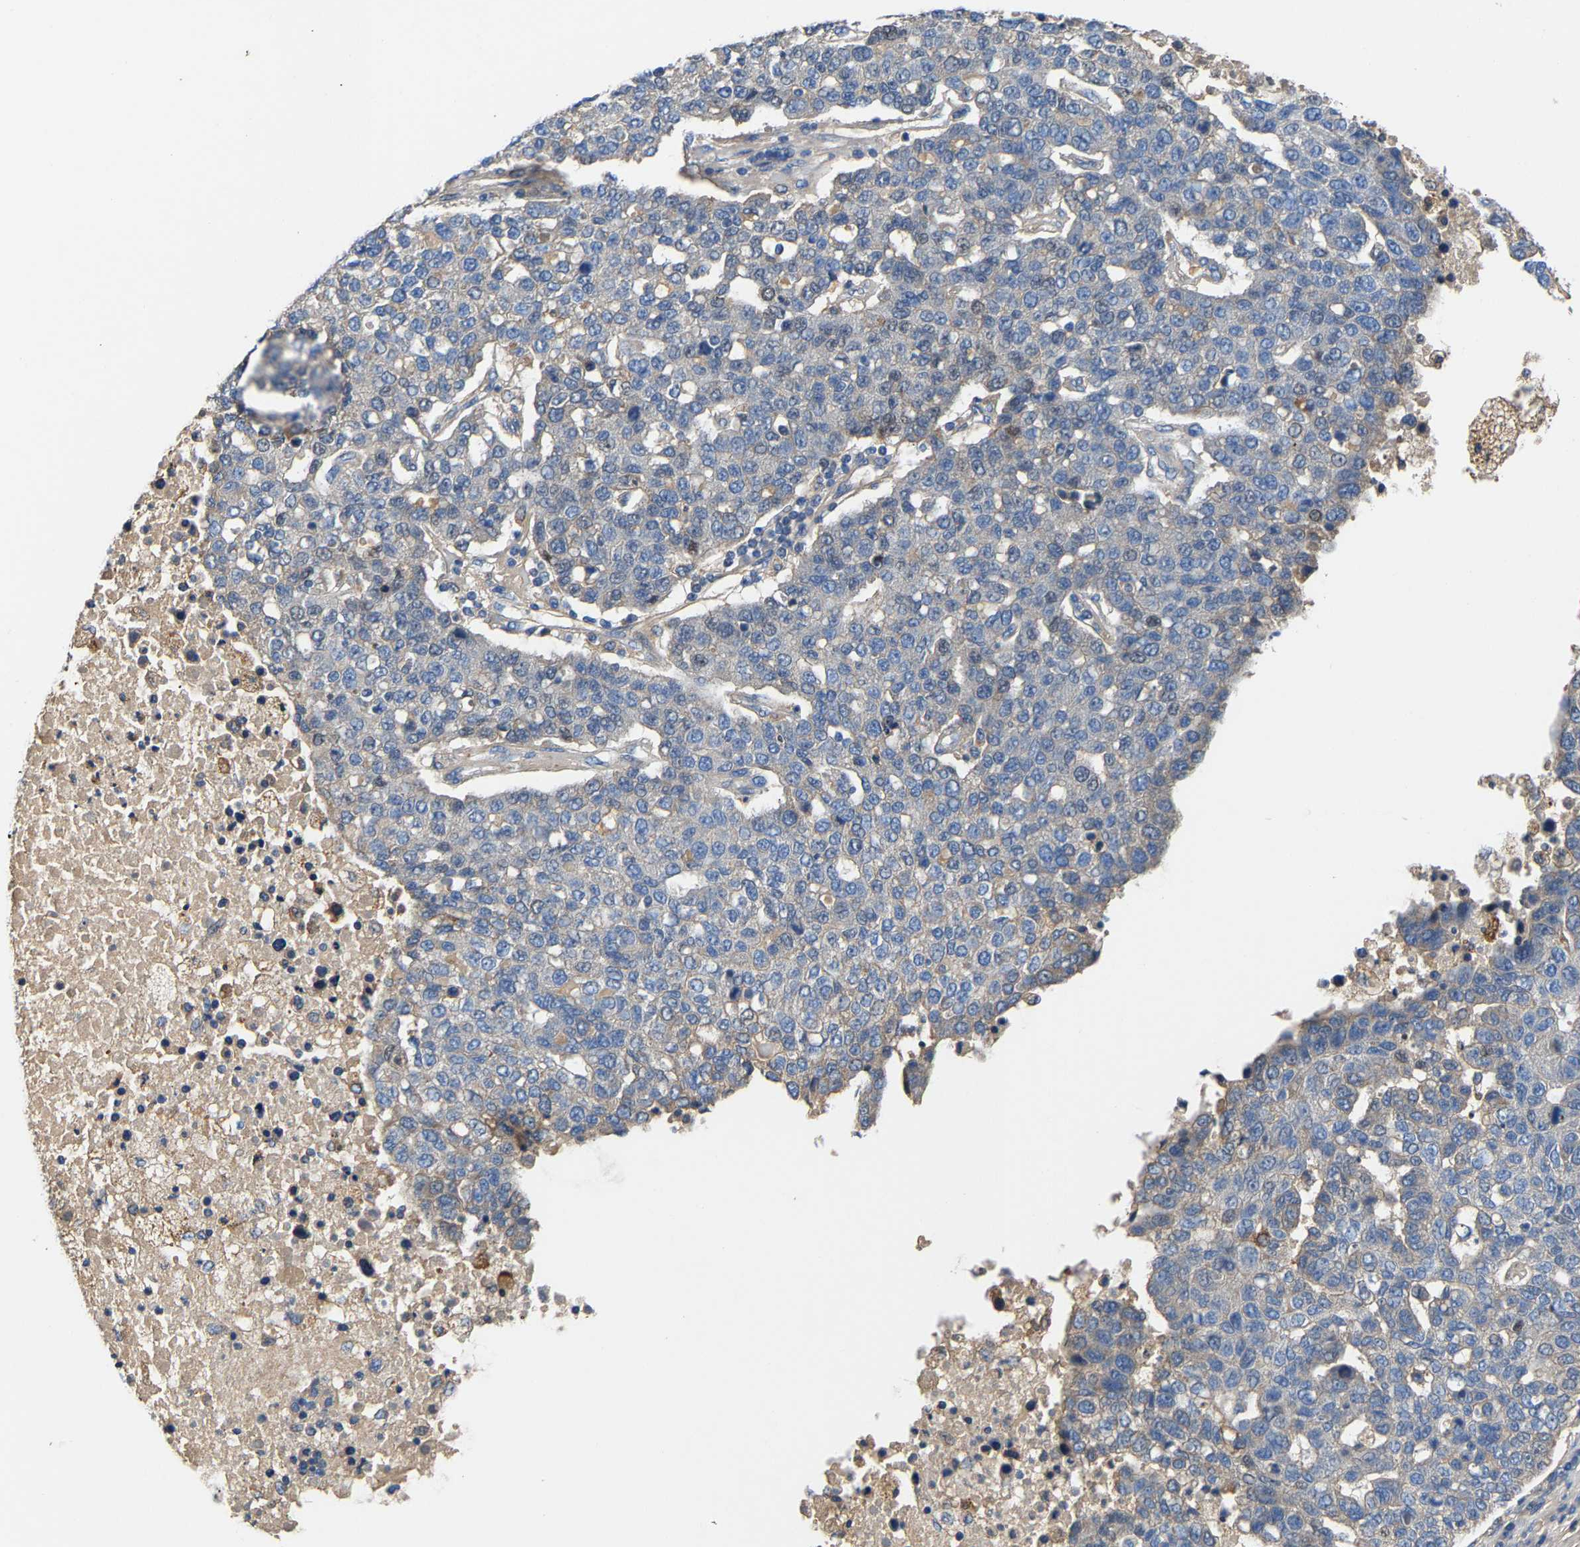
{"staining": {"intensity": "negative", "quantity": "none", "location": "none"}, "tissue": "pancreatic cancer", "cell_type": "Tumor cells", "image_type": "cancer", "snomed": [{"axis": "morphology", "description": "Adenocarcinoma, NOS"}, {"axis": "topography", "description": "Pancreas"}], "caption": "An immunohistochemistry micrograph of adenocarcinoma (pancreatic) is shown. There is no staining in tumor cells of adenocarcinoma (pancreatic). (DAB immunohistochemistry (IHC), high magnification).", "gene": "CCDC171", "patient": {"sex": "female", "age": 61}}